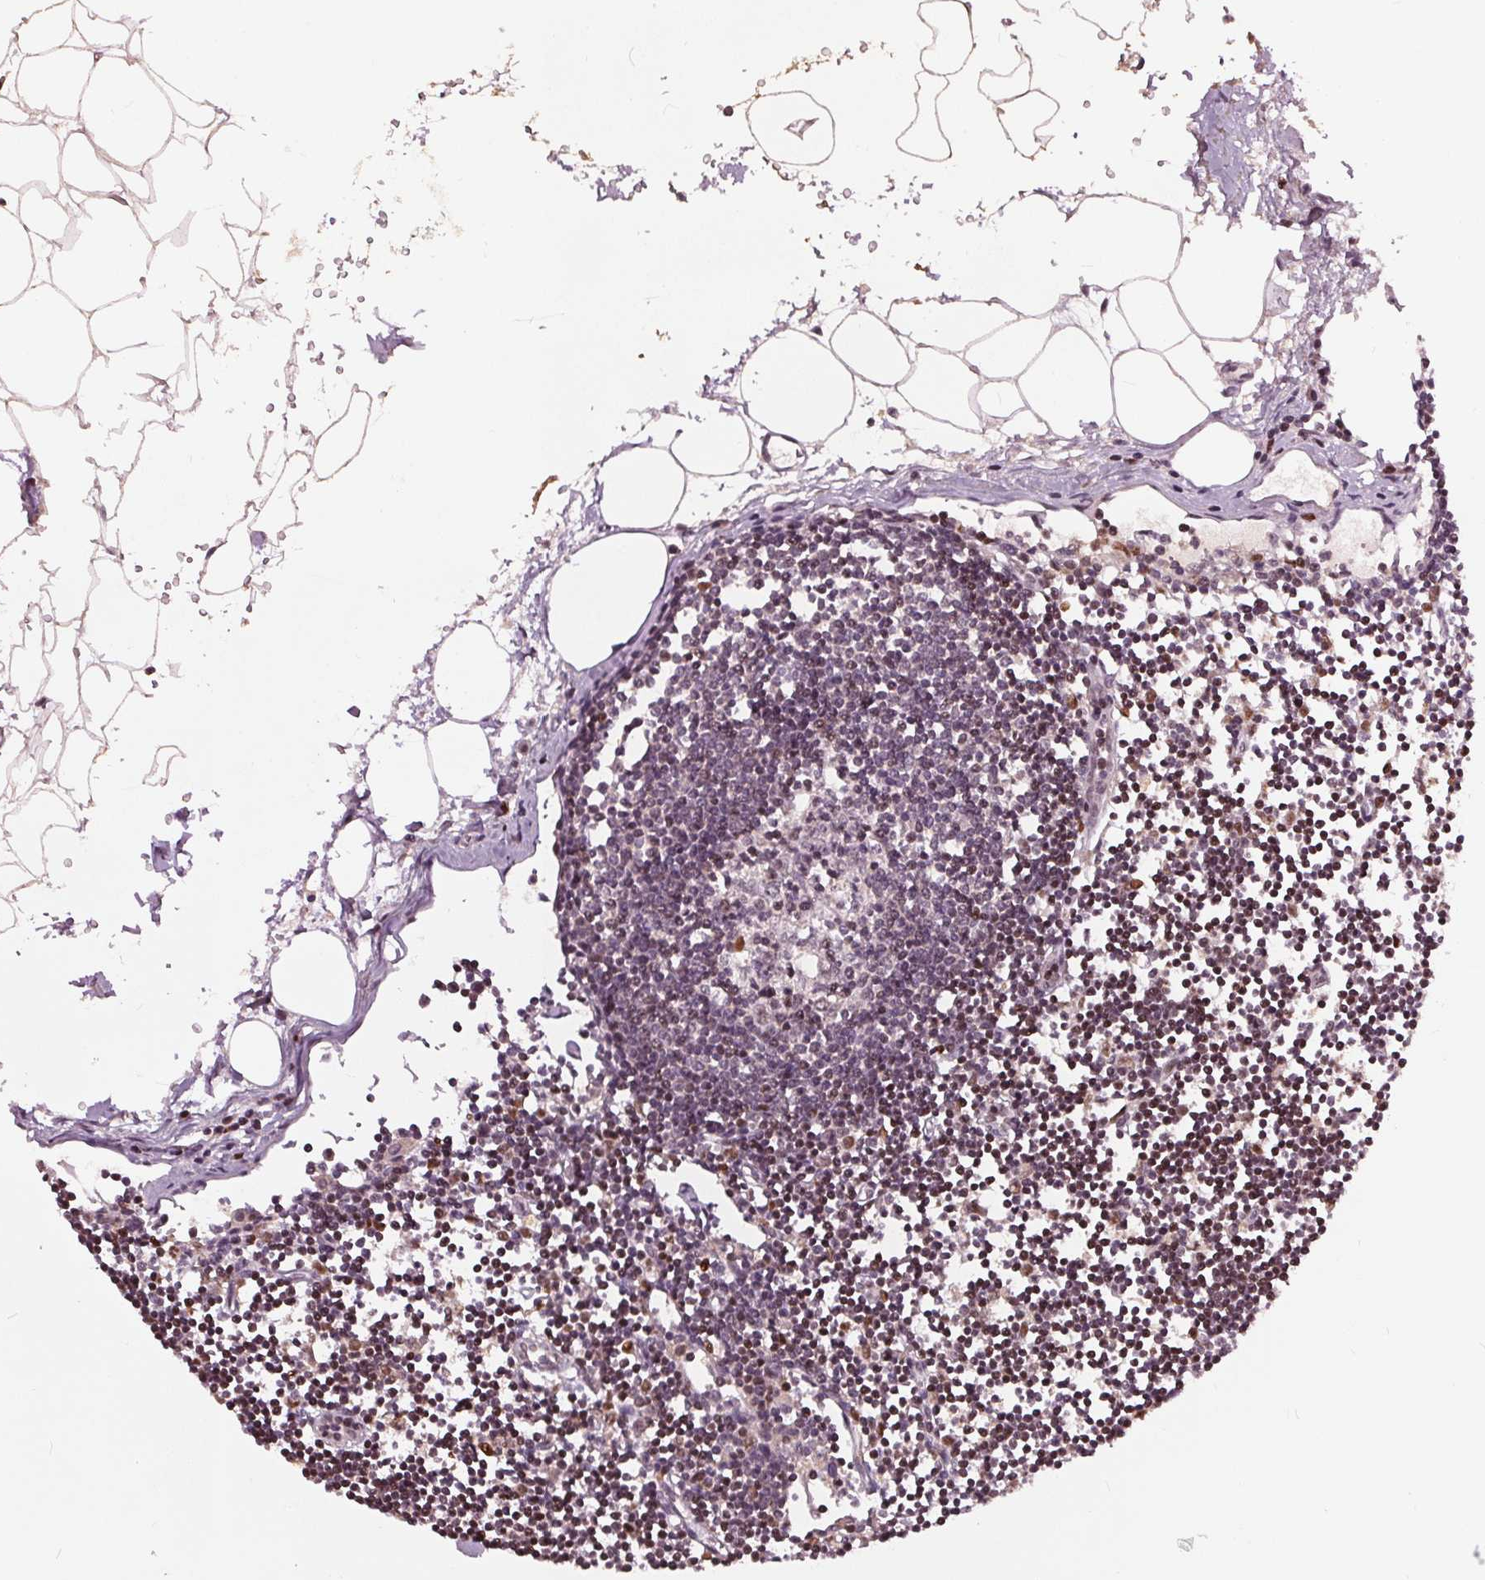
{"staining": {"intensity": "moderate", "quantity": "<25%", "location": "nuclear"}, "tissue": "lymph node", "cell_type": "Germinal center cells", "image_type": "normal", "snomed": [{"axis": "morphology", "description": "Normal tissue, NOS"}, {"axis": "topography", "description": "Lymph node"}], "caption": "Lymph node stained with DAB IHC exhibits low levels of moderate nuclear positivity in approximately <25% of germinal center cells.", "gene": "DDX11", "patient": {"sex": "female", "age": 65}}